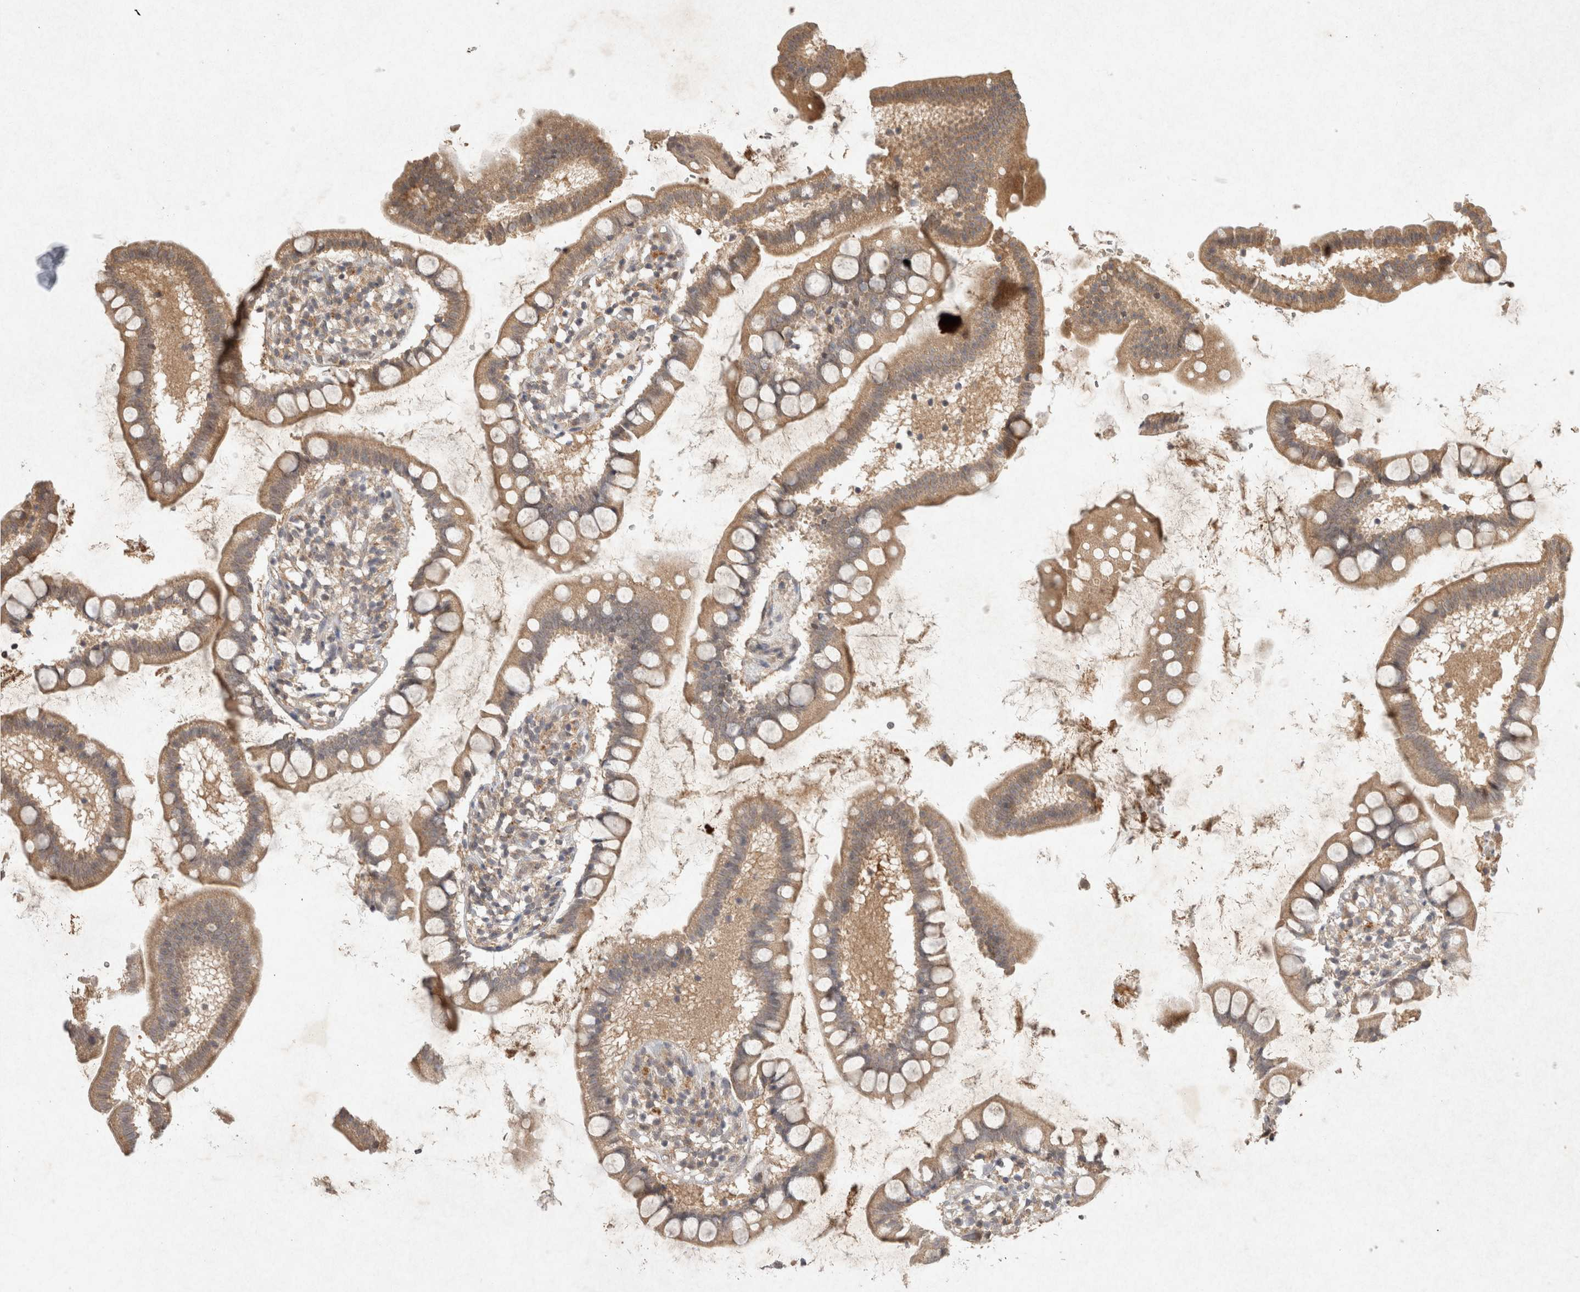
{"staining": {"intensity": "weak", "quantity": ">75%", "location": "cytoplasmic/membranous"}, "tissue": "small intestine", "cell_type": "Glandular cells", "image_type": "normal", "snomed": [{"axis": "morphology", "description": "Normal tissue, NOS"}, {"axis": "topography", "description": "Small intestine"}], "caption": "IHC of benign human small intestine displays low levels of weak cytoplasmic/membranous positivity in about >75% of glandular cells. Nuclei are stained in blue.", "gene": "LOXL2", "patient": {"sex": "female", "age": 84}}